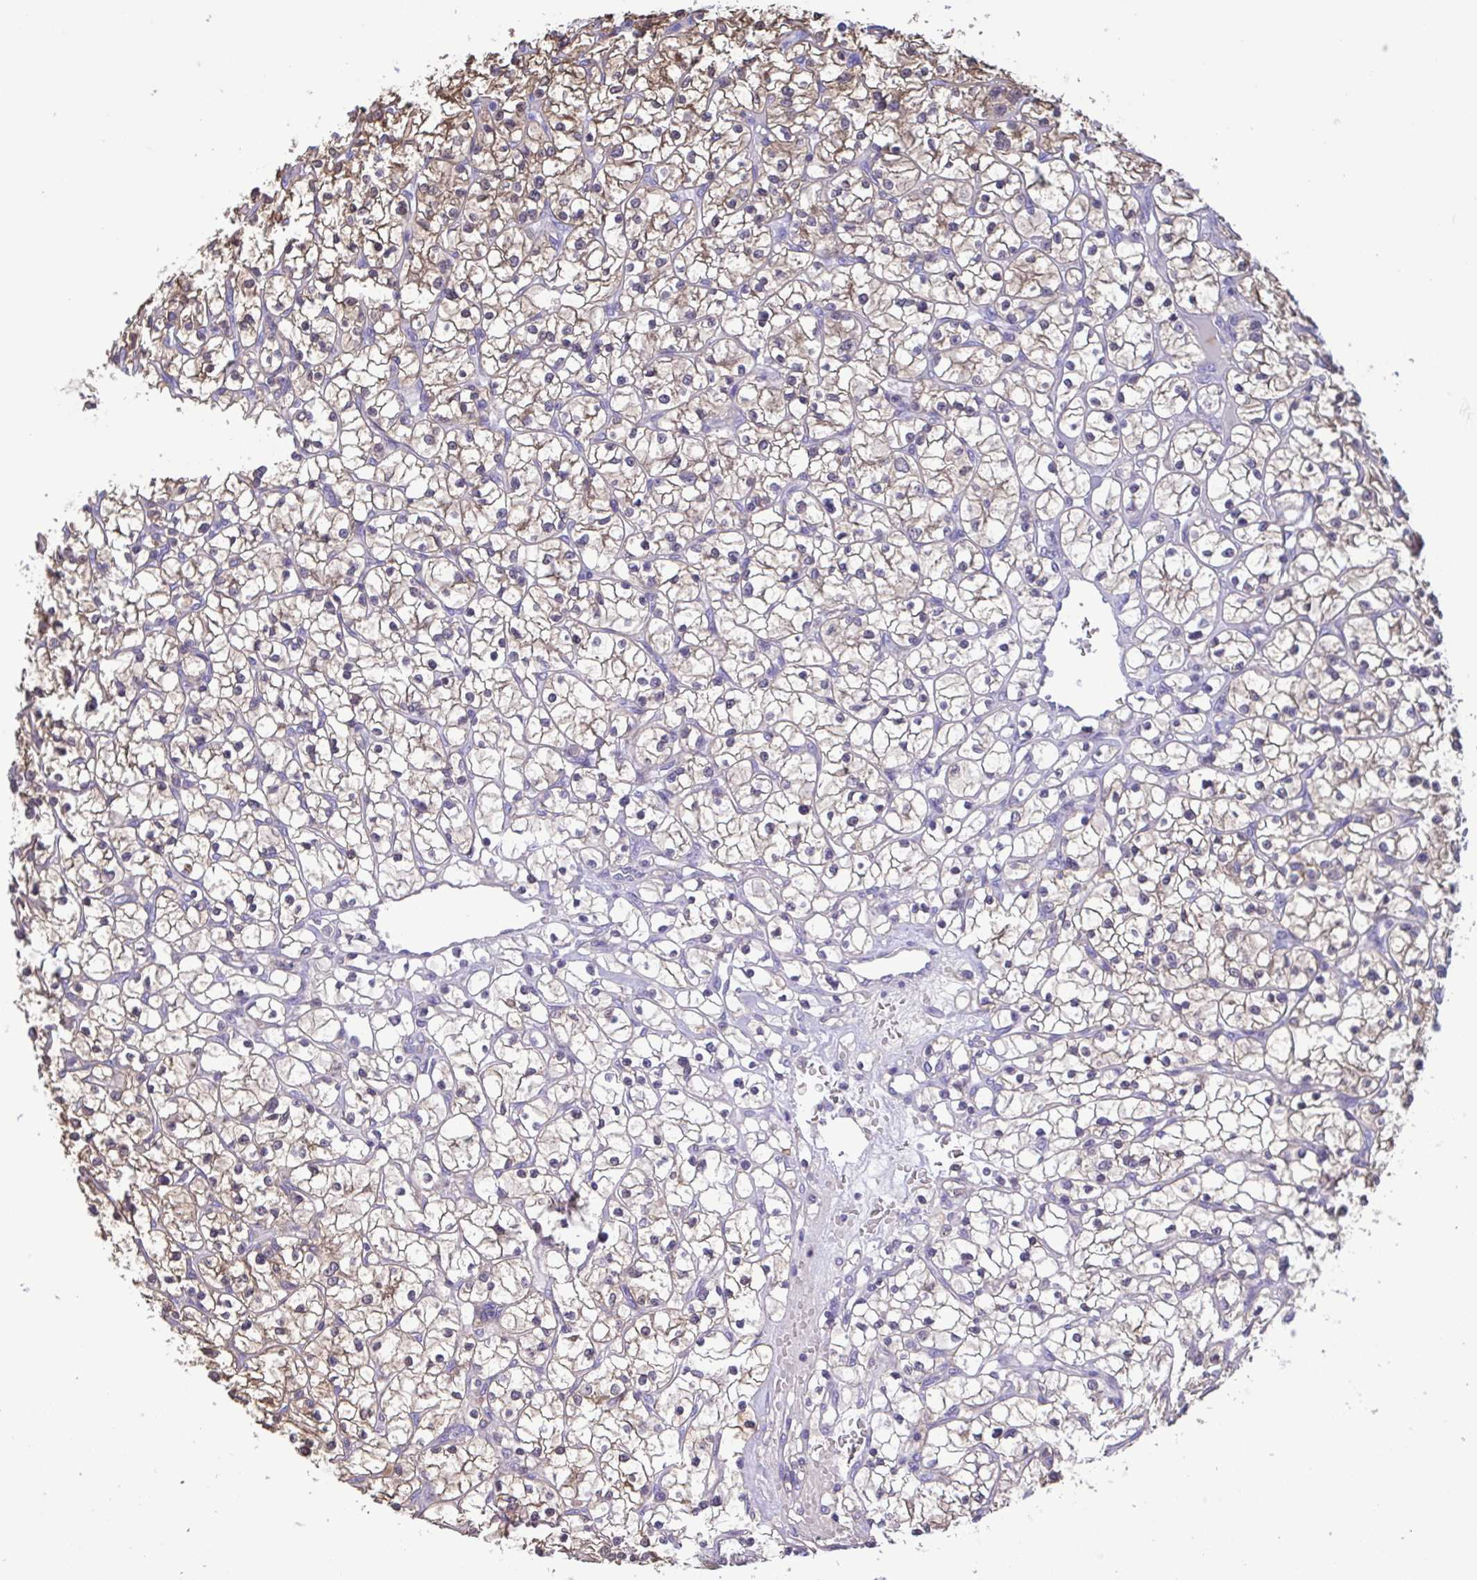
{"staining": {"intensity": "weak", "quantity": "25%-75%", "location": "cytoplasmic/membranous"}, "tissue": "renal cancer", "cell_type": "Tumor cells", "image_type": "cancer", "snomed": [{"axis": "morphology", "description": "Adenocarcinoma, NOS"}, {"axis": "topography", "description": "Kidney"}], "caption": "Human renal cancer stained with a brown dye exhibits weak cytoplasmic/membranous positive expression in about 25%-75% of tumor cells.", "gene": "LDHC", "patient": {"sex": "female", "age": 64}}